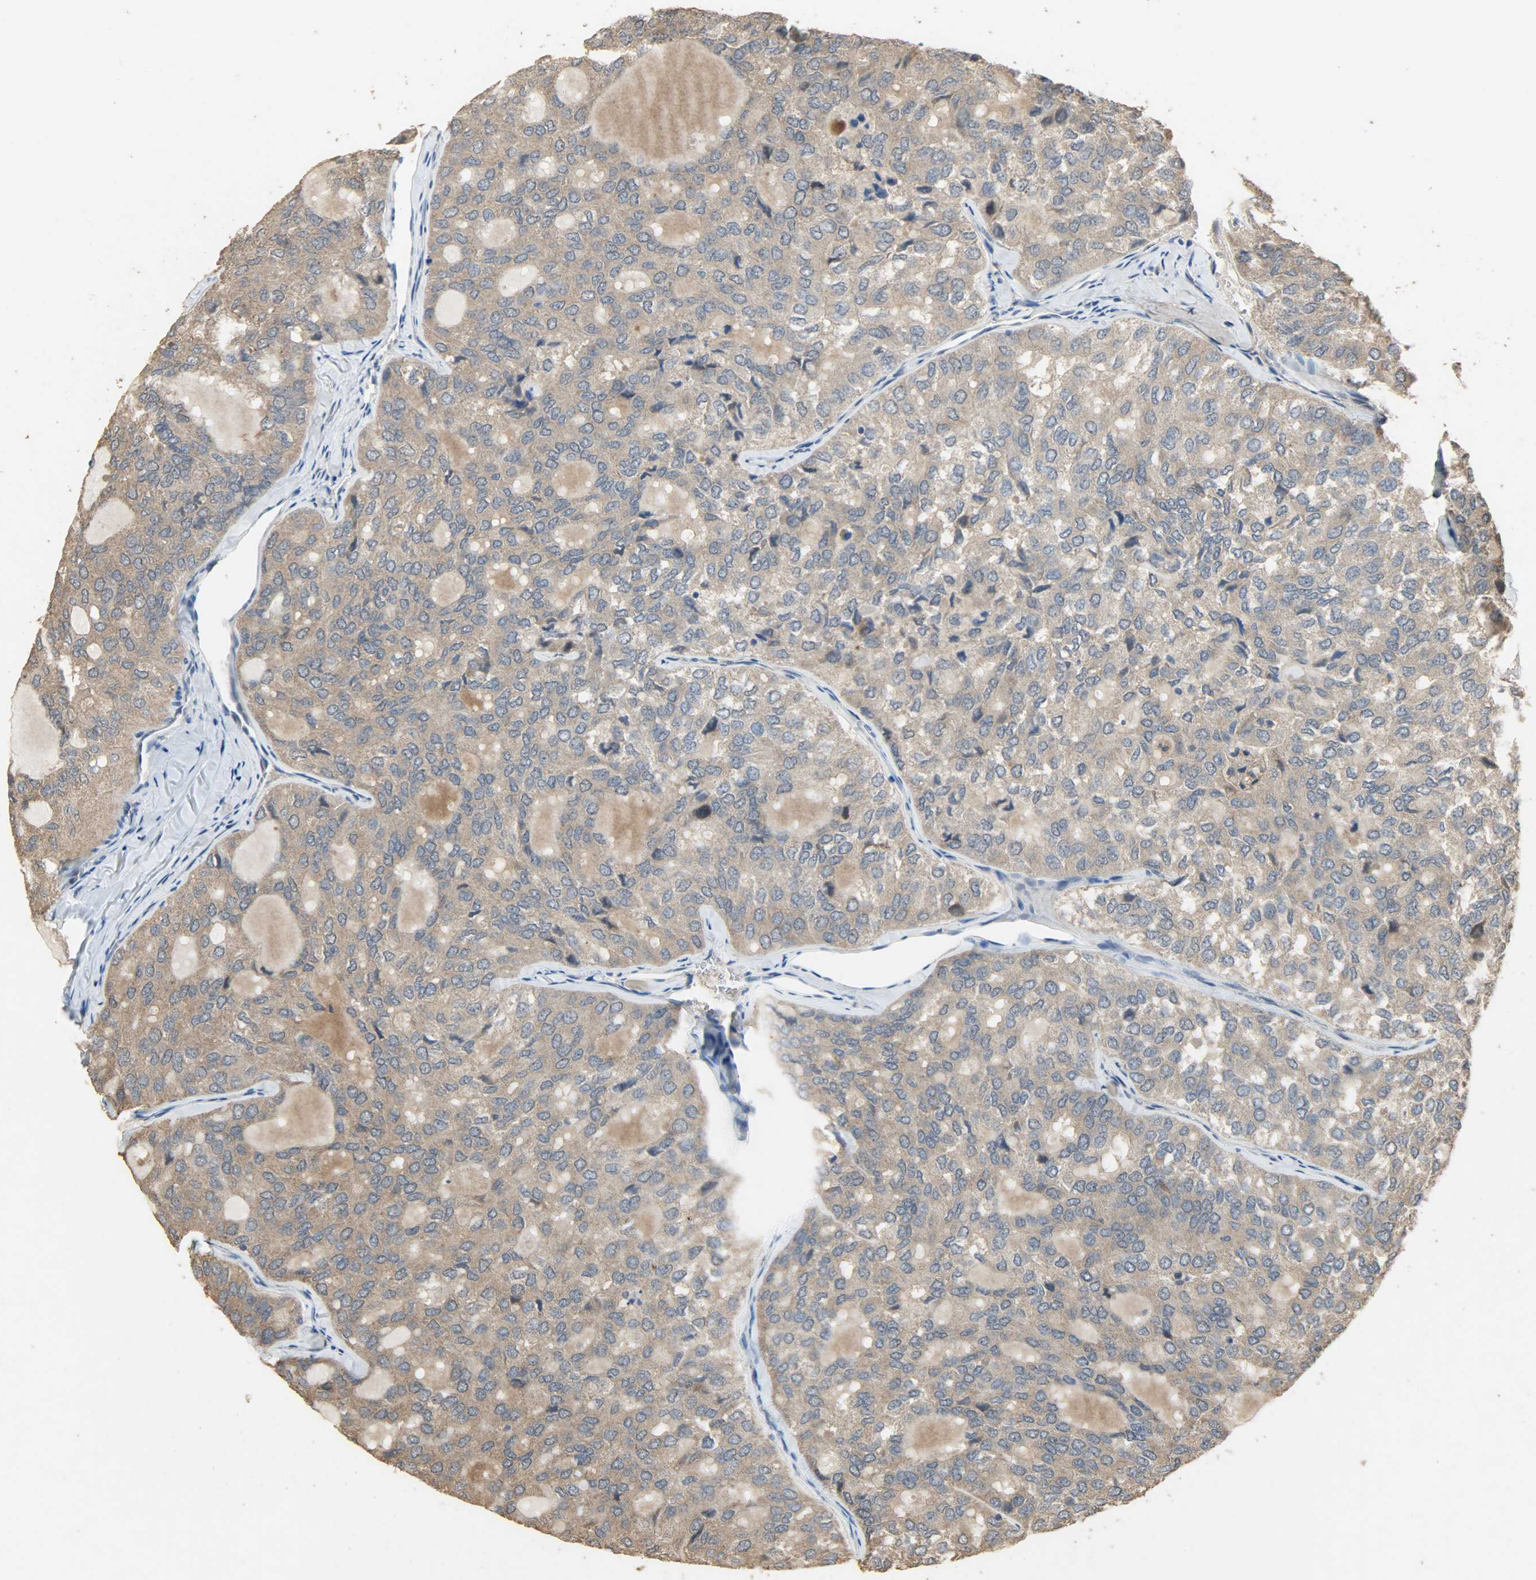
{"staining": {"intensity": "weak", "quantity": ">75%", "location": "cytoplasmic/membranous"}, "tissue": "thyroid cancer", "cell_type": "Tumor cells", "image_type": "cancer", "snomed": [{"axis": "morphology", "description": "Follicular adenoma carcinoma, NOS"}, {"axis": "topography", "description": "Thyroid gland"}], "caption": "A histopathology image showing weak cytoplasmic/membranous positivity in approximately >75% of tumor cells in thyroid cancer, as visualized by brown immunohistochemical staining.", "gene": "CDKN2C", "patient": {"sex": "male", "age": 75}}